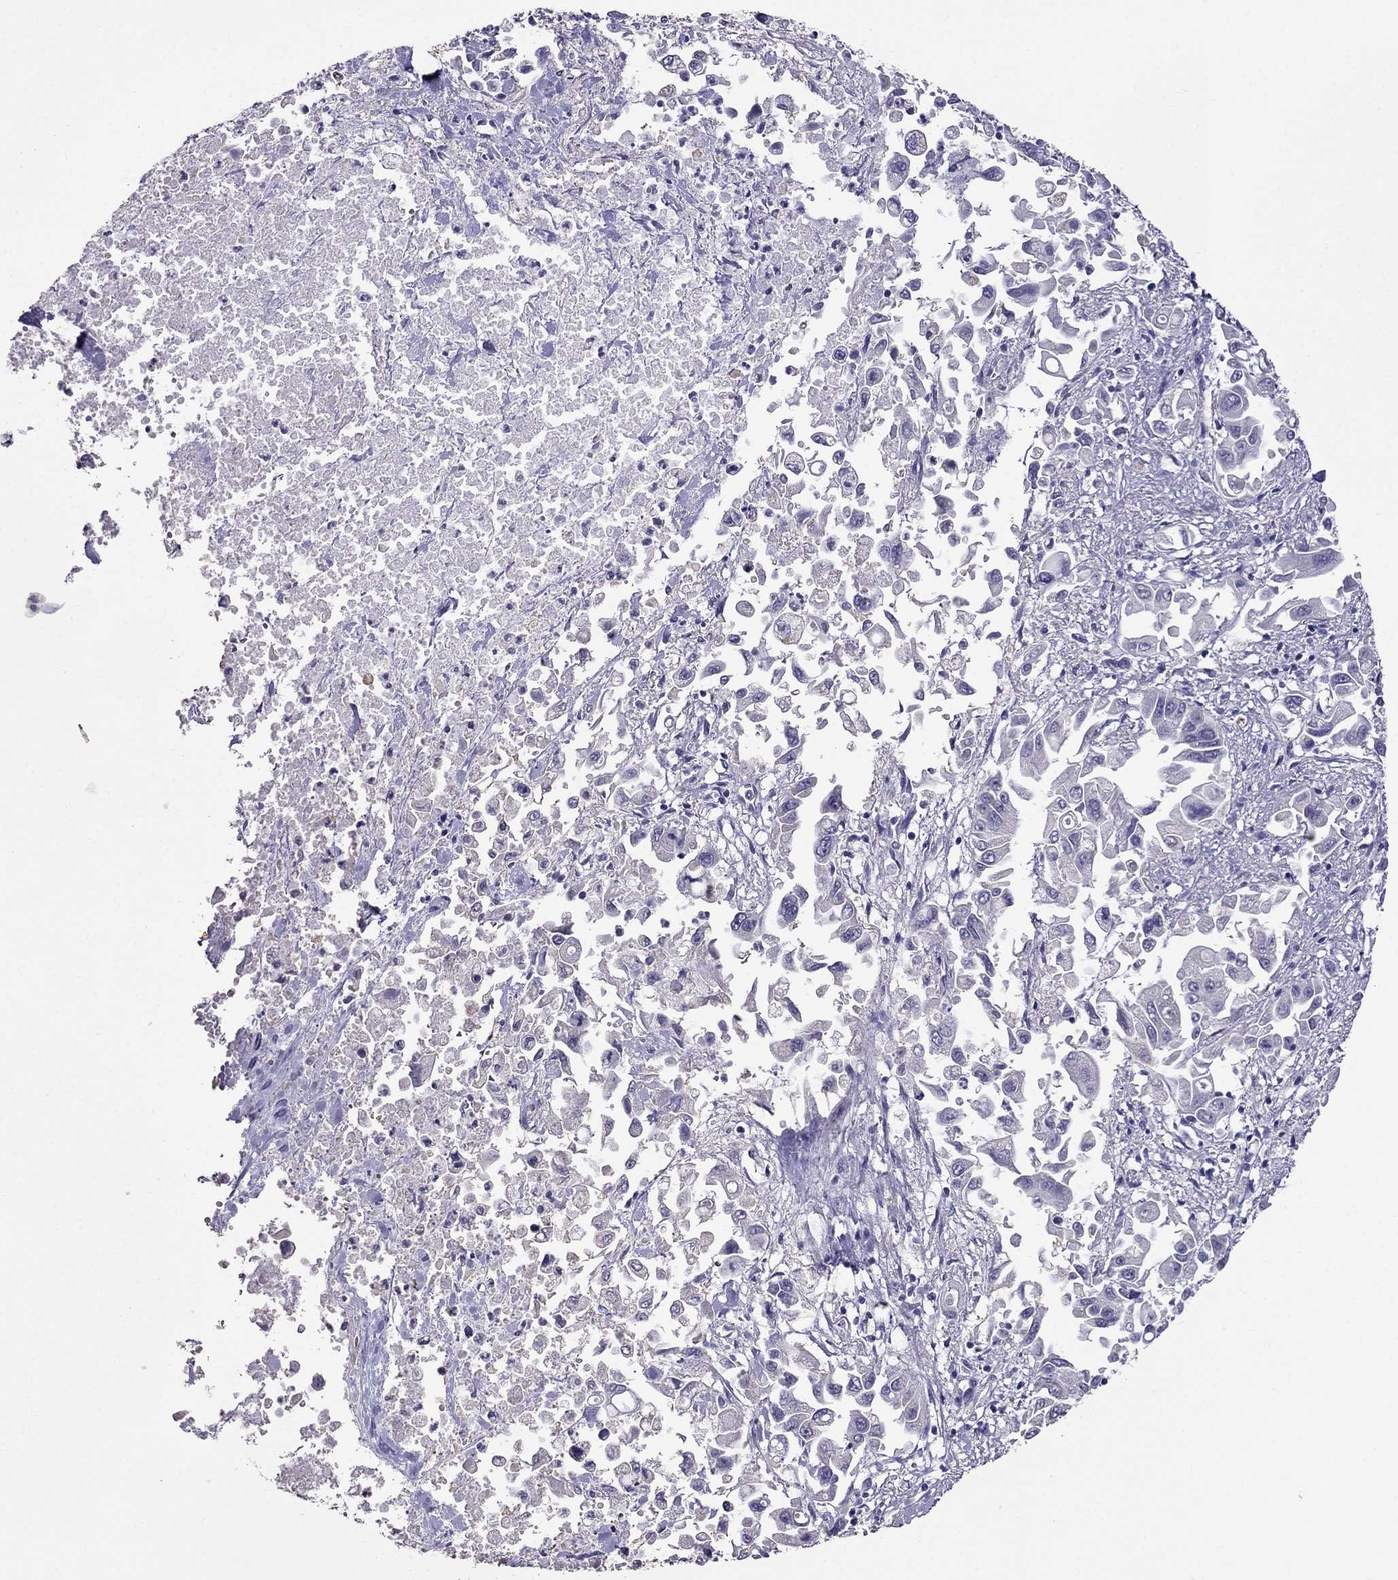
{"staining": {"intensity": "negative", "quantity": "none", "location": "none"}, "tissue": "pancreatic cancer", "cell_type": "Tumor cells", "image_type": "cancer", "snomed": [{"axis": "morphology", "description": "Adenocarcinoma, NOS"}, {"axis": "topography", "description": "Pancreas"}], "caption": "This is a photomicrograph of IHC staining of adenocarcinoma (pancreatic), which shows no positivity in tumor cells.", "gene": "AK5", "patient": {"sex": "female", "age": 83}}